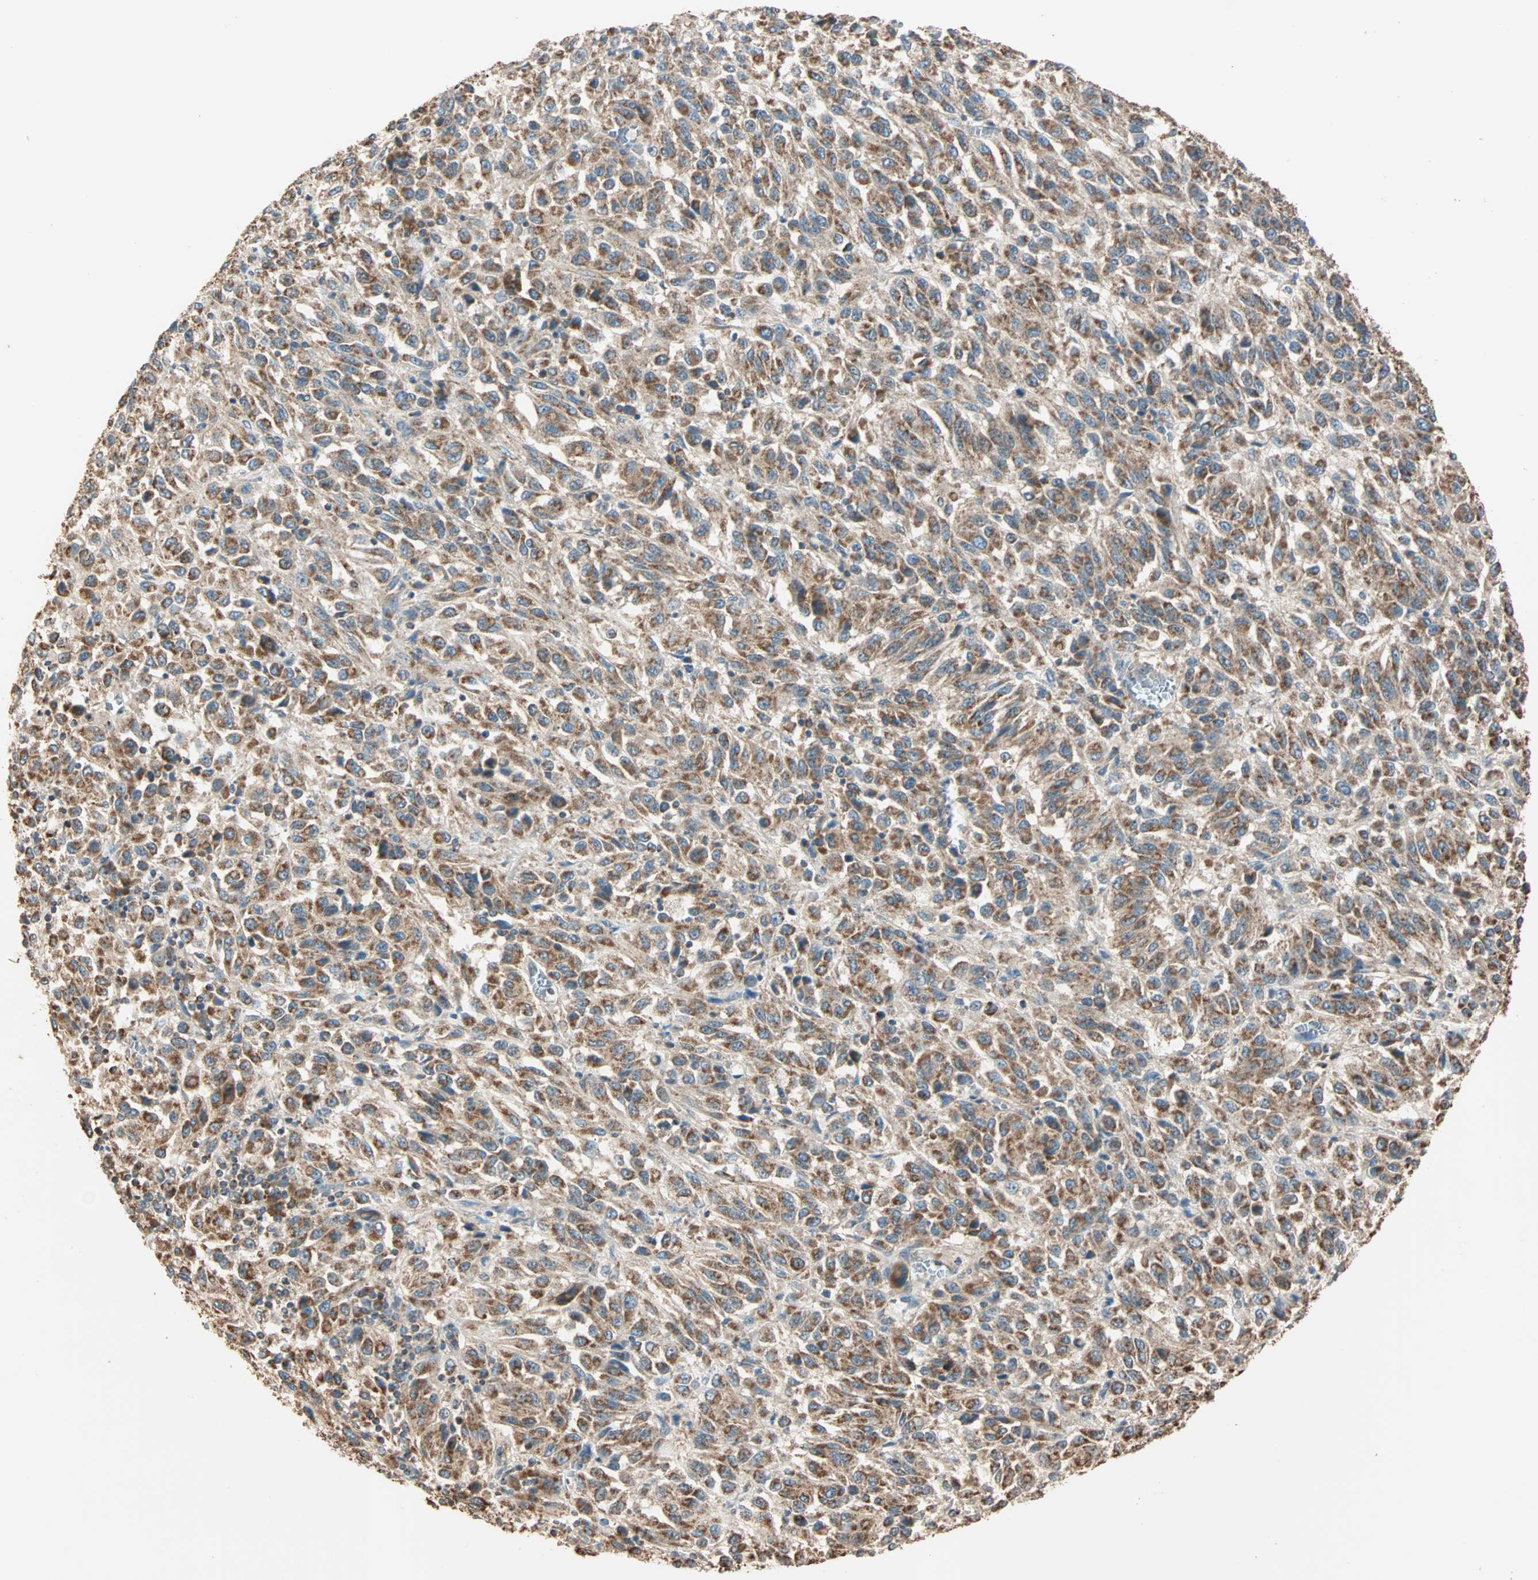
{"staining": {"intensity": "moderate", "quantity": ">75%", "location": "cytoplasmic/membranous"}, "tissue": "melanoma", "cell_type": "Tumor cells", "image_type": "cancer", "snomed": [{"axis": "morphology", "description": "Malignant melanoma, Metastatic site"}, {"axis": "topography", "description": "Lung"}], "caption": "Melanoma tissue displays moderate cytoplasmic/membranous positivity in approximately >75% of tumor cells", "gene": "EIF4G2", "patient": {"sex": "male", "age": 64}}